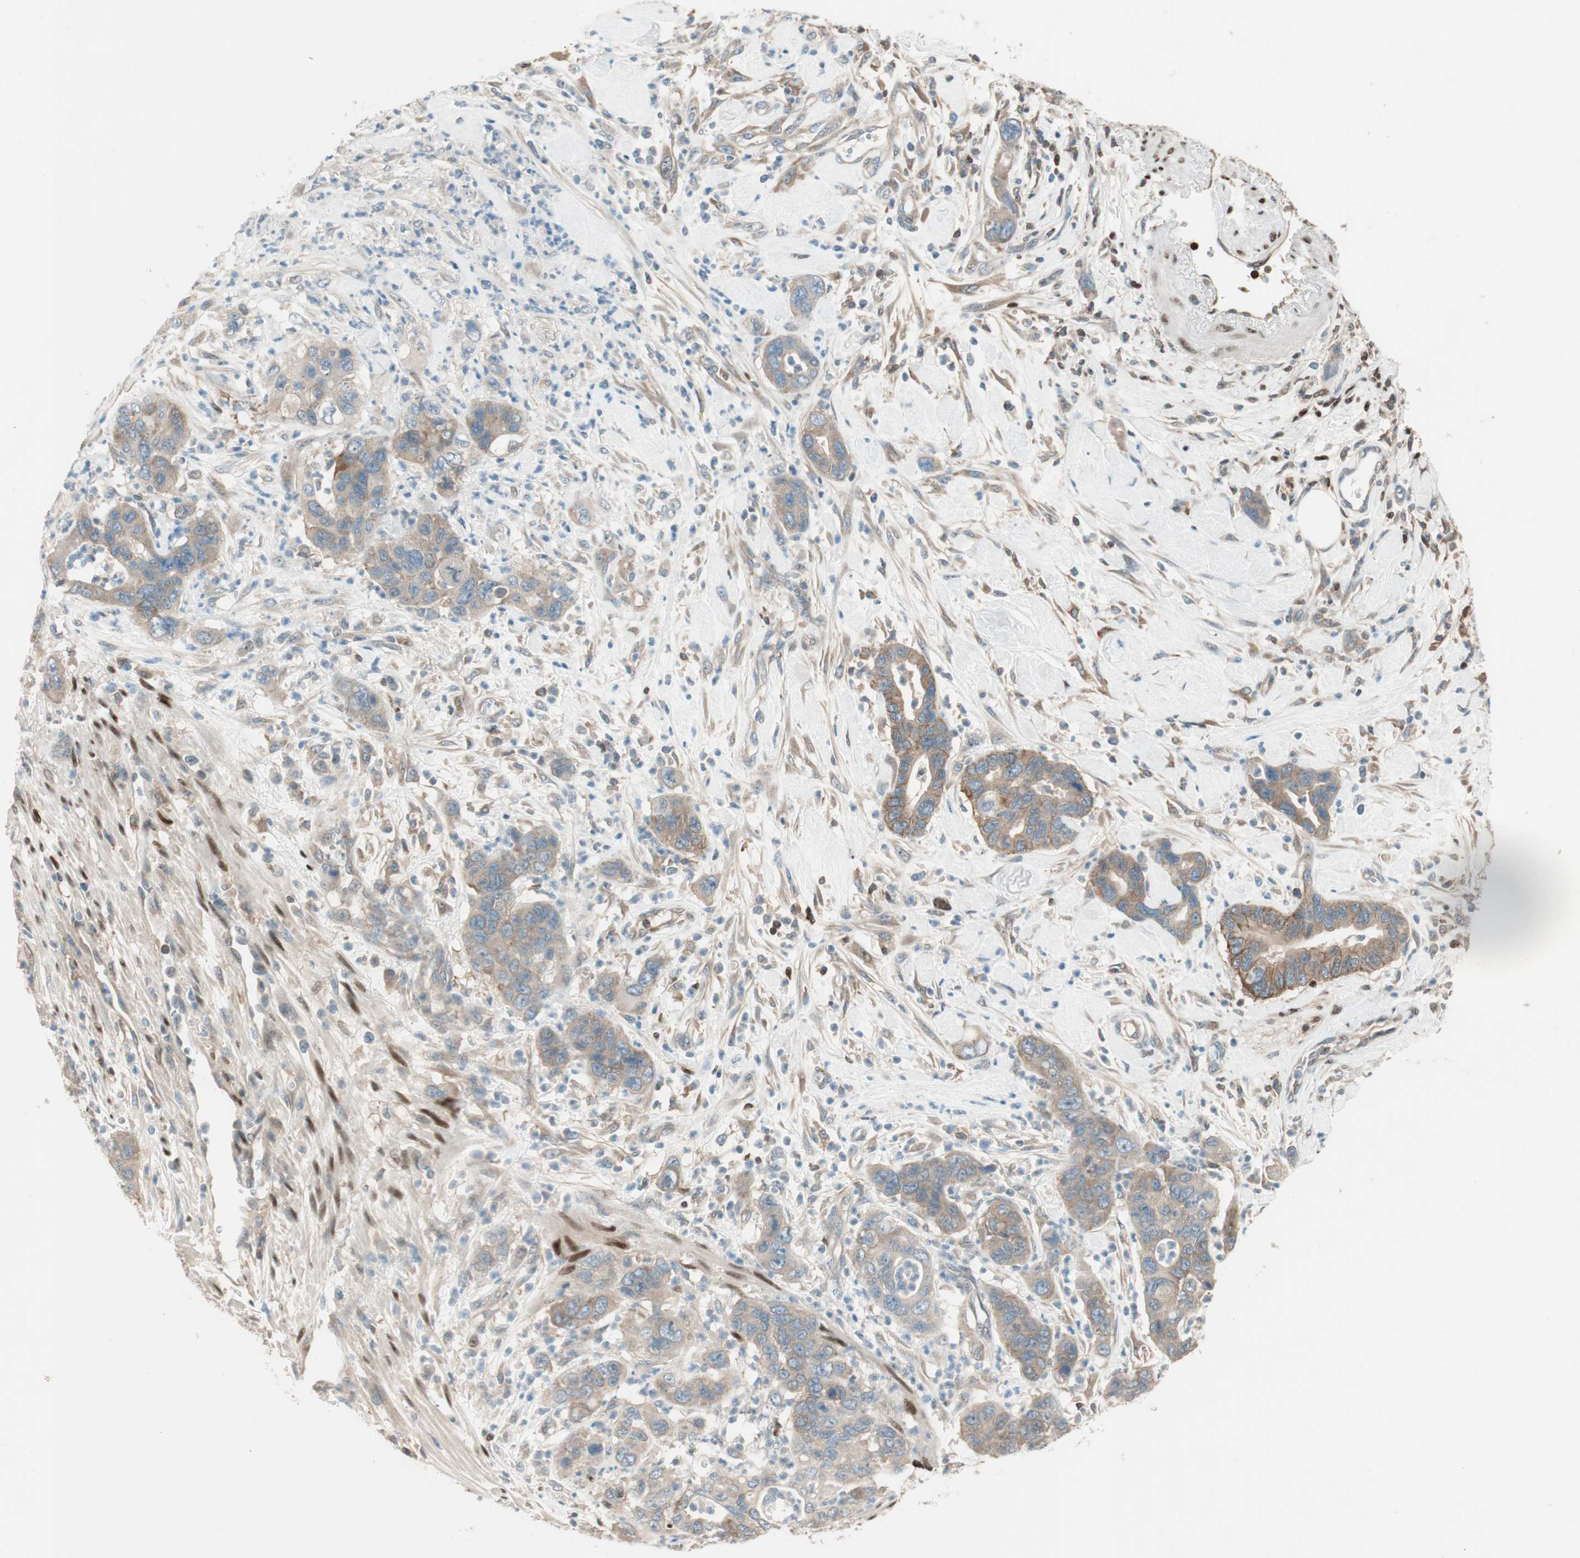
{"staining": {"intensity": "moderate", "quantity": ">75%", "location": "cytoplasmic/membranous"}, "tissue": "pancreatic cancer", "cell_type": "Tumor cells", "image_type": "cancer", "snomed": [{"axis": "morphology", "description": "Adenocarcinoma, NOS"}, {"axis": "topography", "description": "Pancreas"}], "caption": "Moderate cytoplasmic/membranous positivity is present in about >75% of tumor cells in pancreatic adenocarcinoma. (DAB (3,3'-diaminobenzidine) IHC with brightfield microscopy, high magnification).", "gene": "BIN1", "patient": {"sex": "female", "age": 71}}